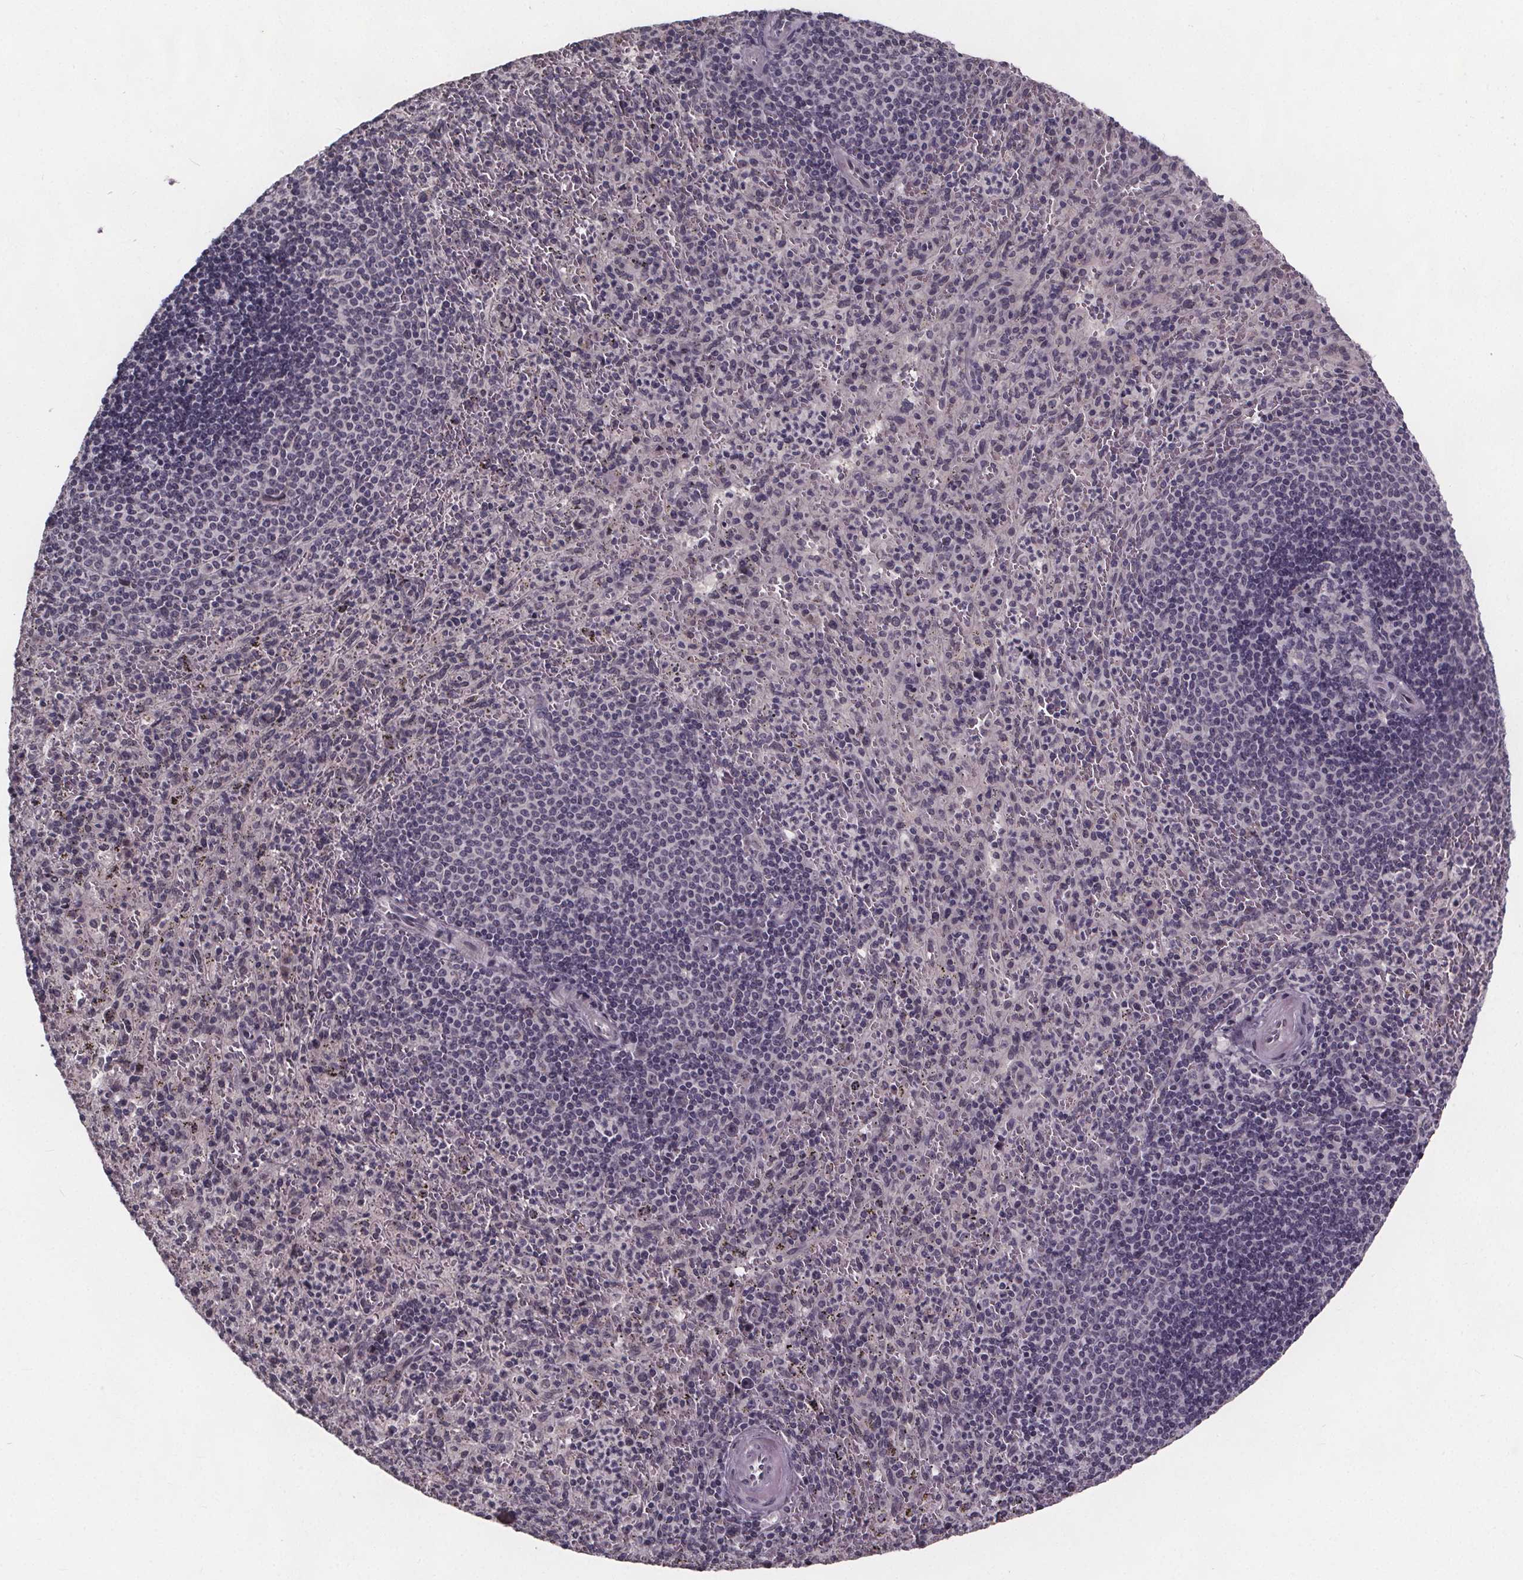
{"staining": {"intensity": "negative", "quantity": "none", "location": "none"}, "tissue": "spleen", "cell_type": "Cells in red pulp", "image_type": "normal", "snomed": [{"axis": "morphology", "description": "Normal tissue, NOS"}, {"axis": "topography", "description": "Spleen"}], "caption": "Immunohistochemistry (IHC) photomicrograph of unremarkable human spleen stained for a protein (brown), which shows no expression in cells in red pulp.", "gene": "FAM181B", "patient": {"sex": "male", "age": 57}}